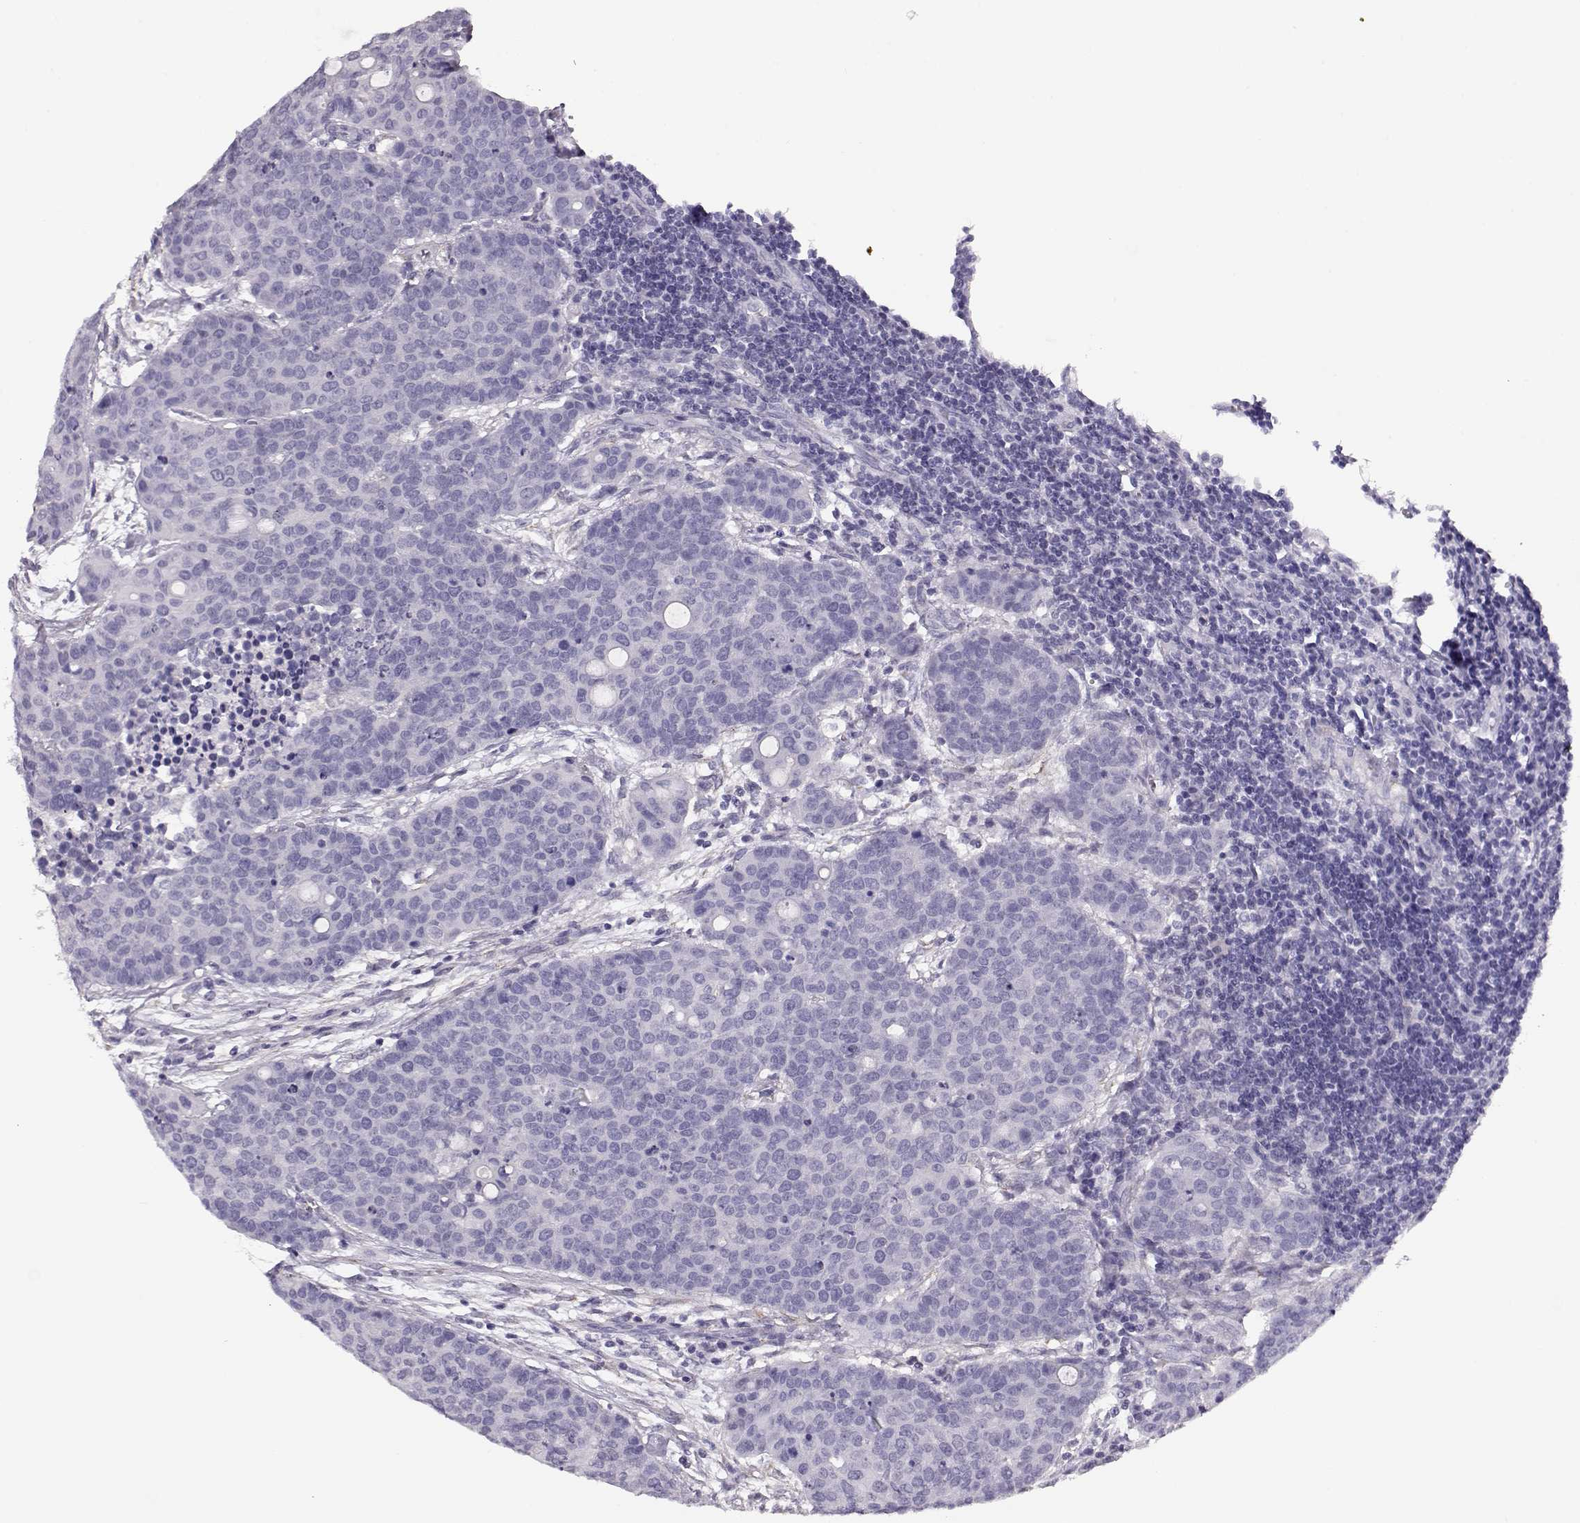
{"staining": {"intensity": "negative", "quantity": "none", "location": "none"}, "tissue": "carcinoid", "cell_type": "Tumor cells", "image_type": "cancer", "snomed": [{"axis": "morphology", "description": "Carcinoid, malignant, NOS"}, {"axis": "topography", "description": "Colon"}], "caption": "Tumor cells show no significant expression in carcinoid.", "gene": "RBM44", "patient": {"sex": "male", "age": 81}}